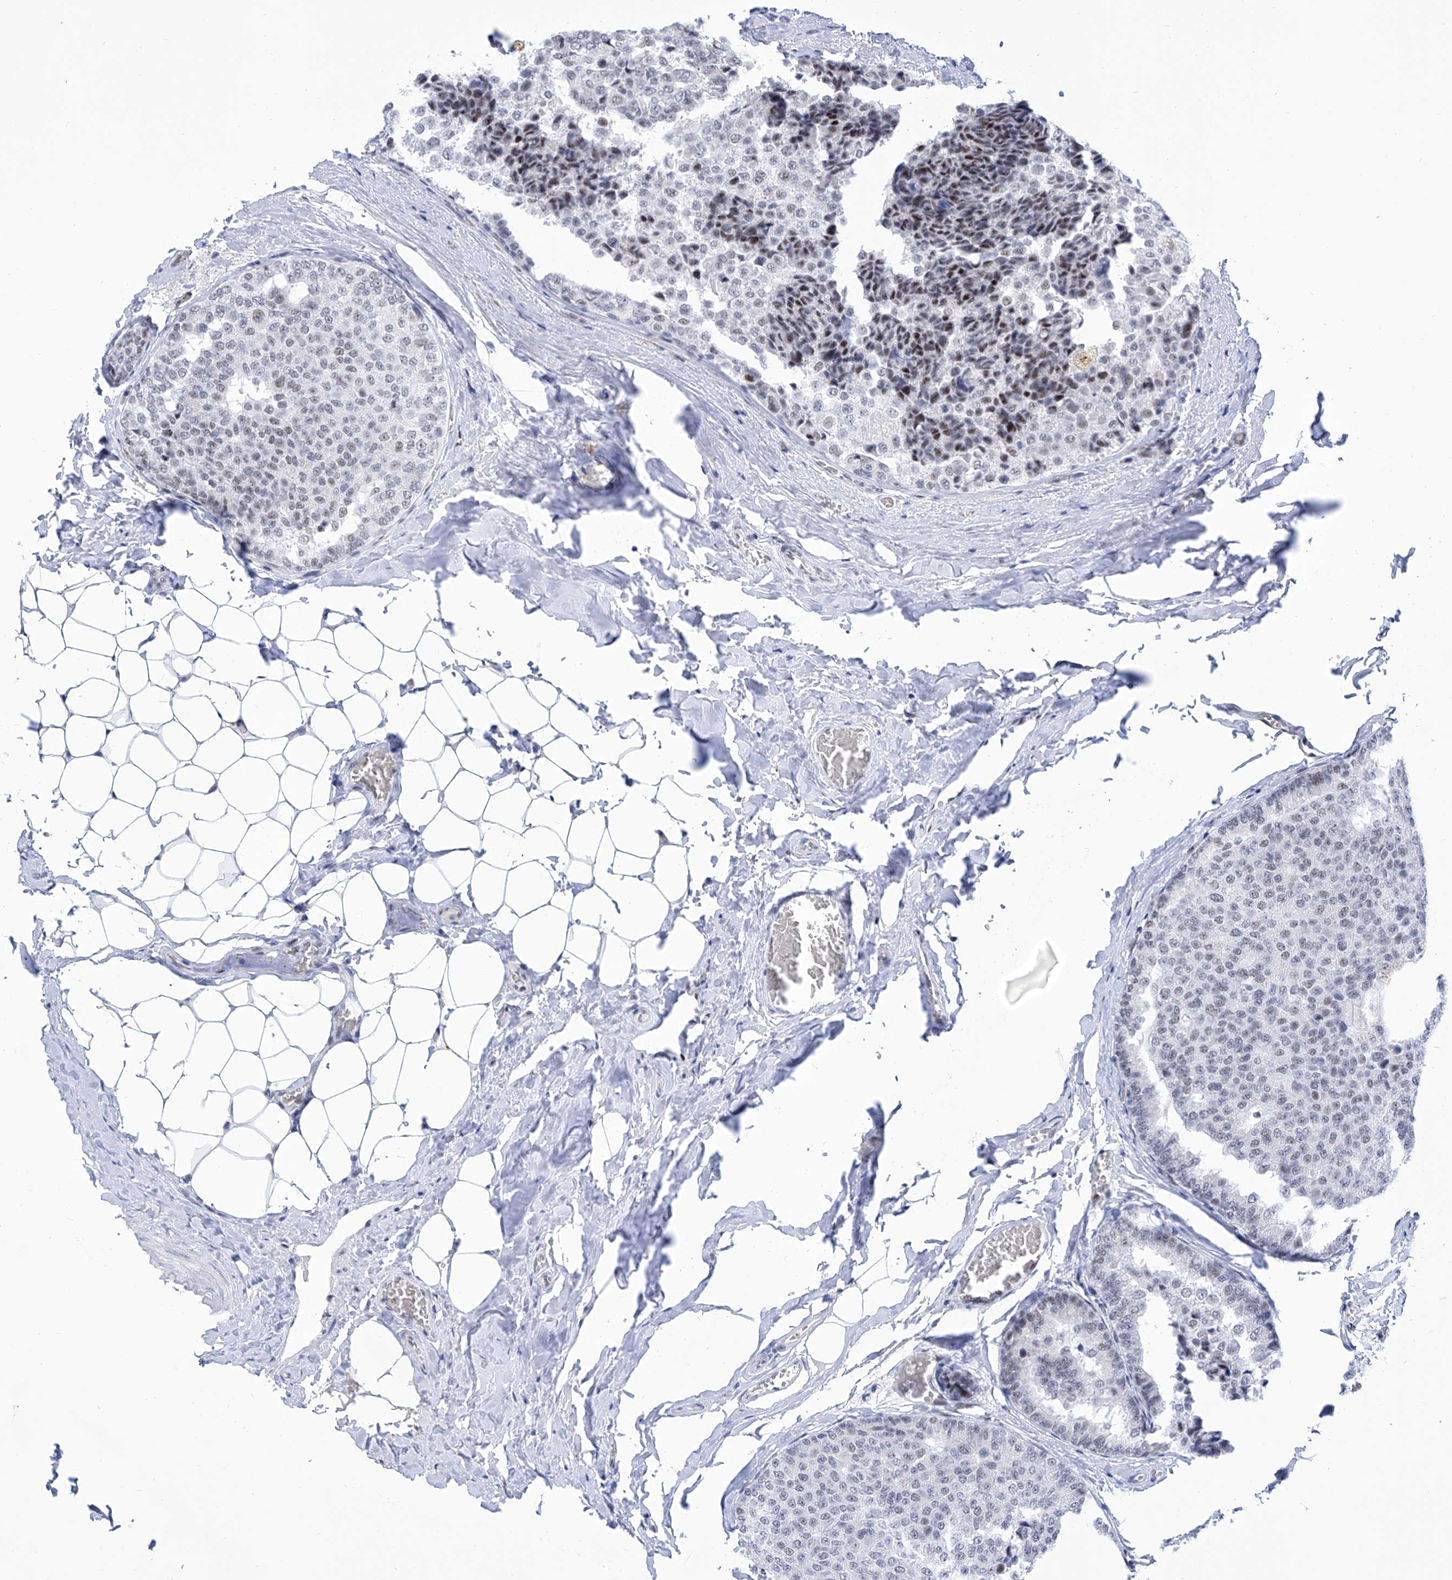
{"staining": {"intensity": "weak", "quantity": "<25%", "location": "nuclear"}, "tissue": "breast cancer", "cell_type": "Tumor cells", "image_type": "cancer", "snomed": [{"axis": "morphology", "description": "Normal tissue, NOS"}, {"axis": "morphology", "description": "Duct carcinoma"}, {"axis": "topography", "description": "Breast"}], "caption": "Immunohistochemical staining of human breast intraductal carcinoma demonstrates no significant expression in tumor cells.", "gene": "SART1", "patient": {"sex": "female", "age": 43}}